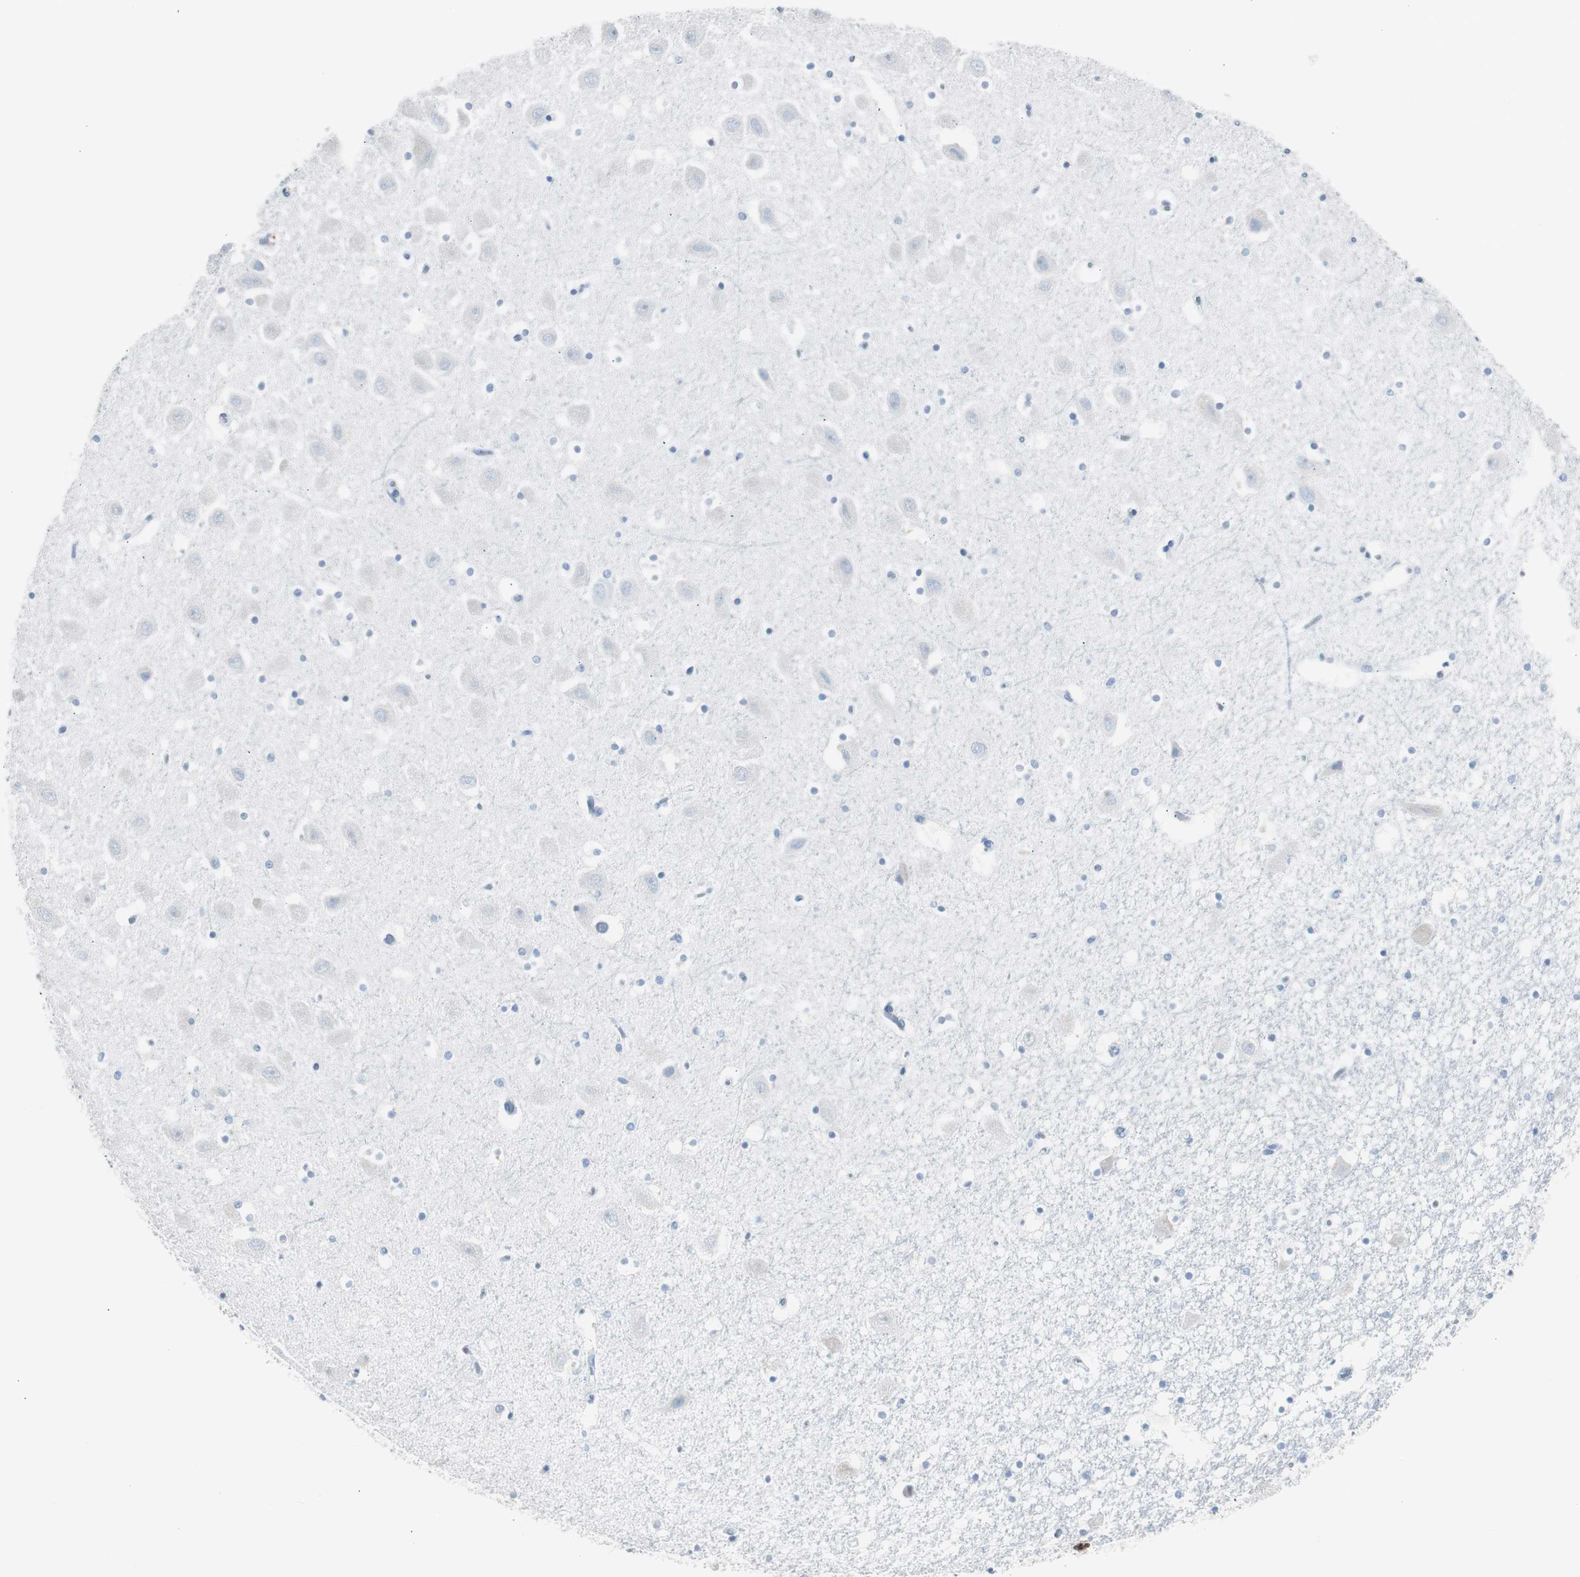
{"staining": {"intensity": "negative", "quantity": "none", "location": "none"}, "tissue": "hippocampus", "cell_type": "Glial cells", "image_type": "normal", "snomed": [{"axis": "morphology", "description": "Normal tissue, NOS"}, {"axis": "topography", "description": "Hippocampus"}], "caption": "IHC histopathology image of benign hippocampus stained for a protein (brown), which displays no staining in glial cells. (Stains: DAB (3,3'-diaminobenzidine) immunohistochemistry (IHC) with hematoxylin counter stain, Microscopy: brightfield microscopy at high magnification).", "gene": "S100A7A", "patient": {"sex": "male", "age": 45}}